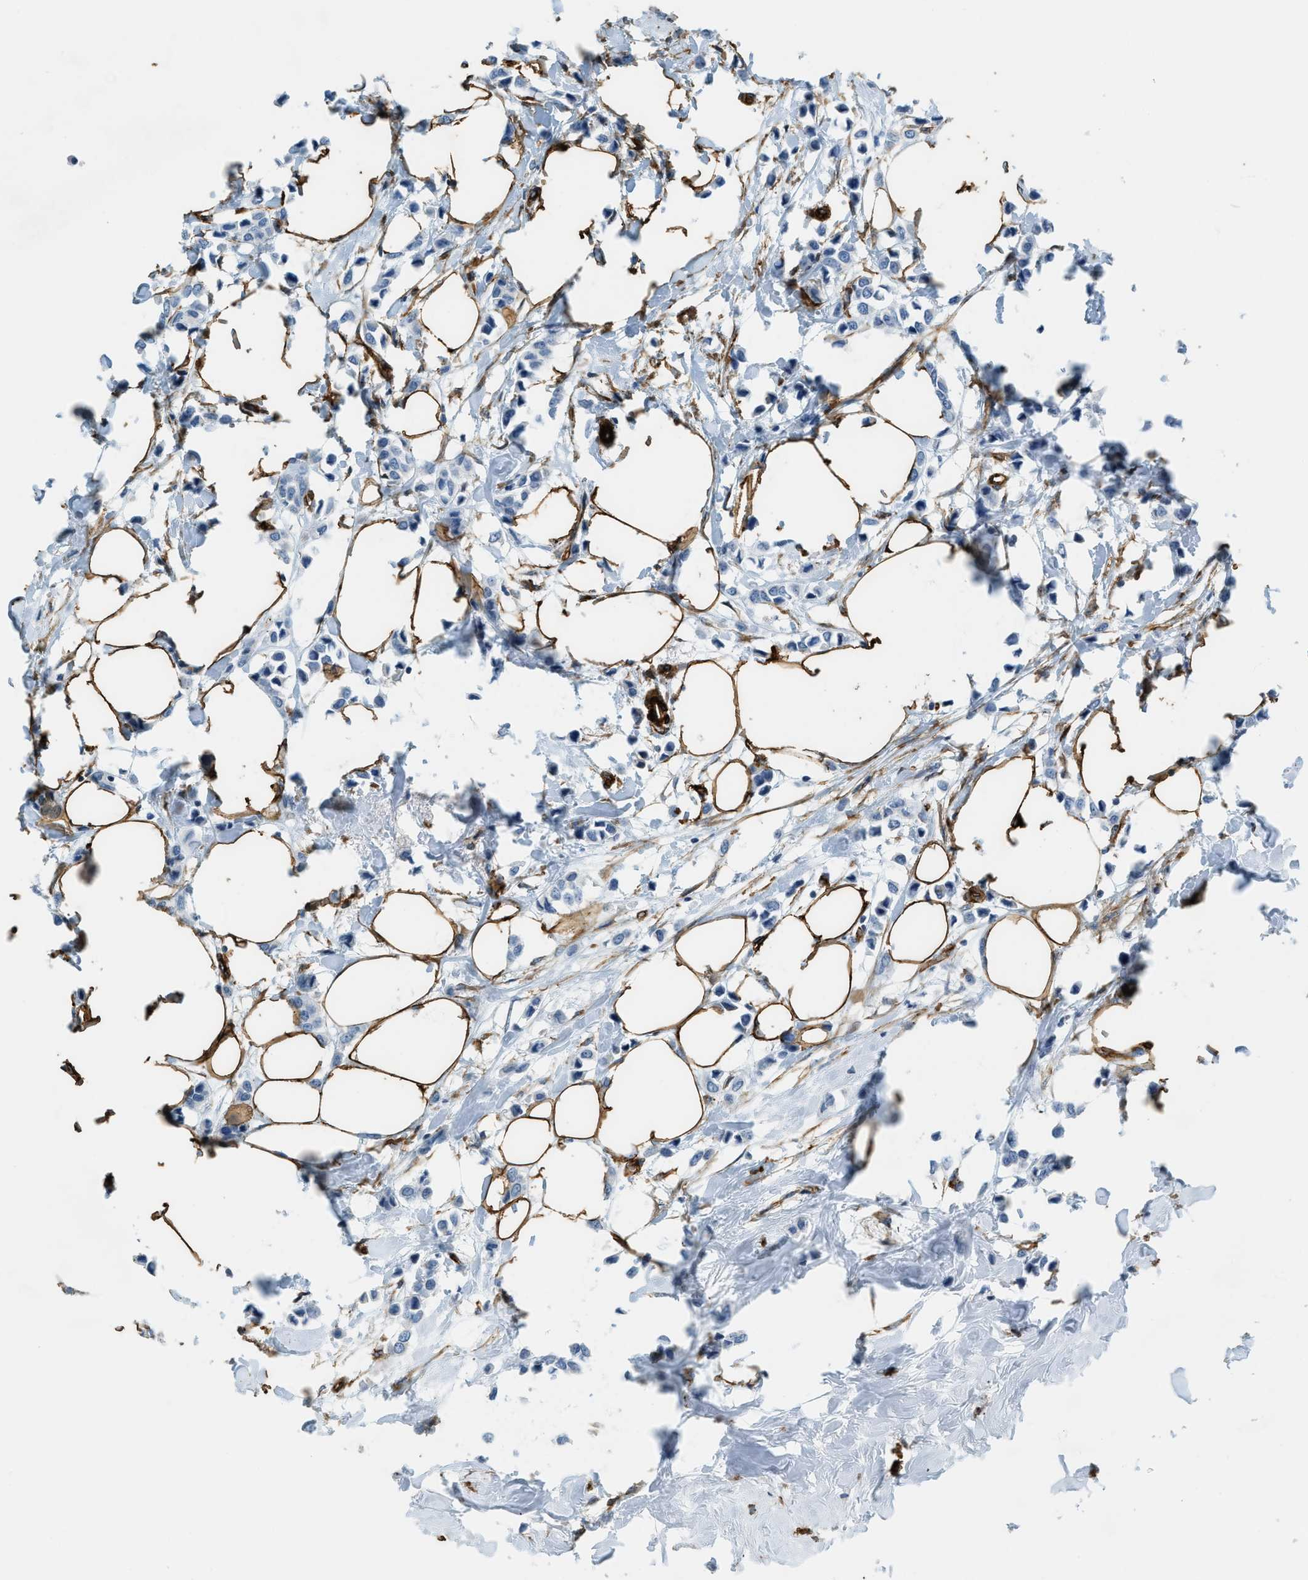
{"staining": {"intensity": "negative", "quantity": "none", "location": "none"}, "tissue": "breast cancer", "cell_type": "Tumor cells", "image_type": "cancer", "snomed": [{"axis": "morphology", "description": "Lobular carcinoma"}, {"axis": "topography", "description": "Breast"}], "caption": "Tumor cells are negative for brown protein staining in breast lobular carcinoma.", "gene": "TMEM43", "patient": {"sex": "female", "age": 51}}